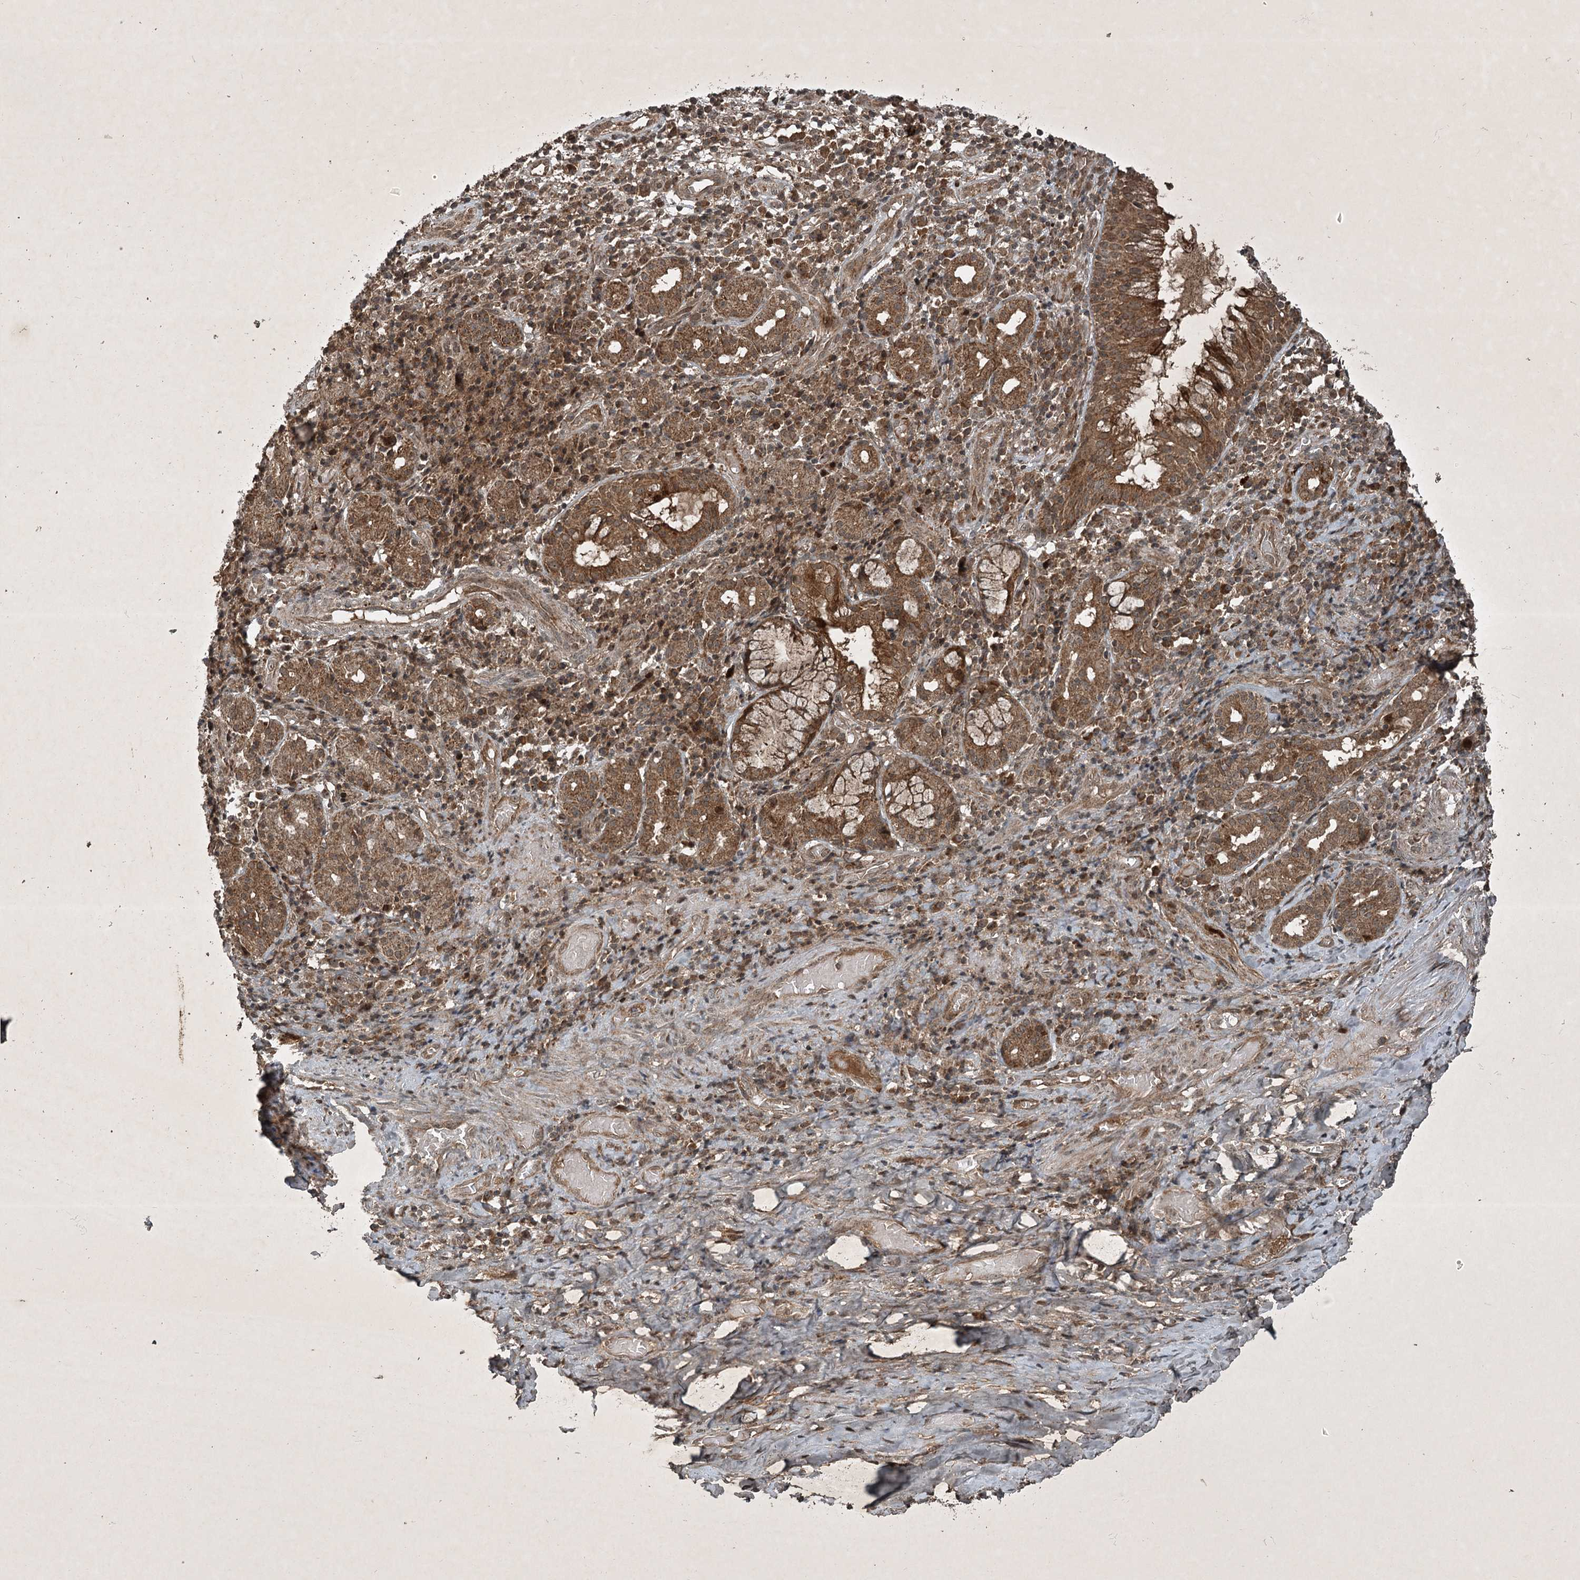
{"staining": {"intensity": "weak", "quantity": ">75%", "location": "cytoplasmic/membranous"}, "tissue": "adipose tissue", "cell_type": "Adipocytes", "image_type": "normal", "snomed": [{"axis": "morphology", "description": "Normal tissue, NOS"}, {"axis": "morphology", "description": "Basal cell carcinoma"}, {"axis": "topography", "description": "Cartilage tissue"}, {"axis": "topography", "description": "Nasopharynx"}, {"axis": "topography", "description": "Oral tissue"}], "caption": "Immunohistochemistry (IHC) of normal human adipose tissue reveals low levels of weak cytoplasmic/membranous expression in approximately >75% of adipocytes.", "gene": "UNC93A", "patient": {"sex": "female", "age": 77}}